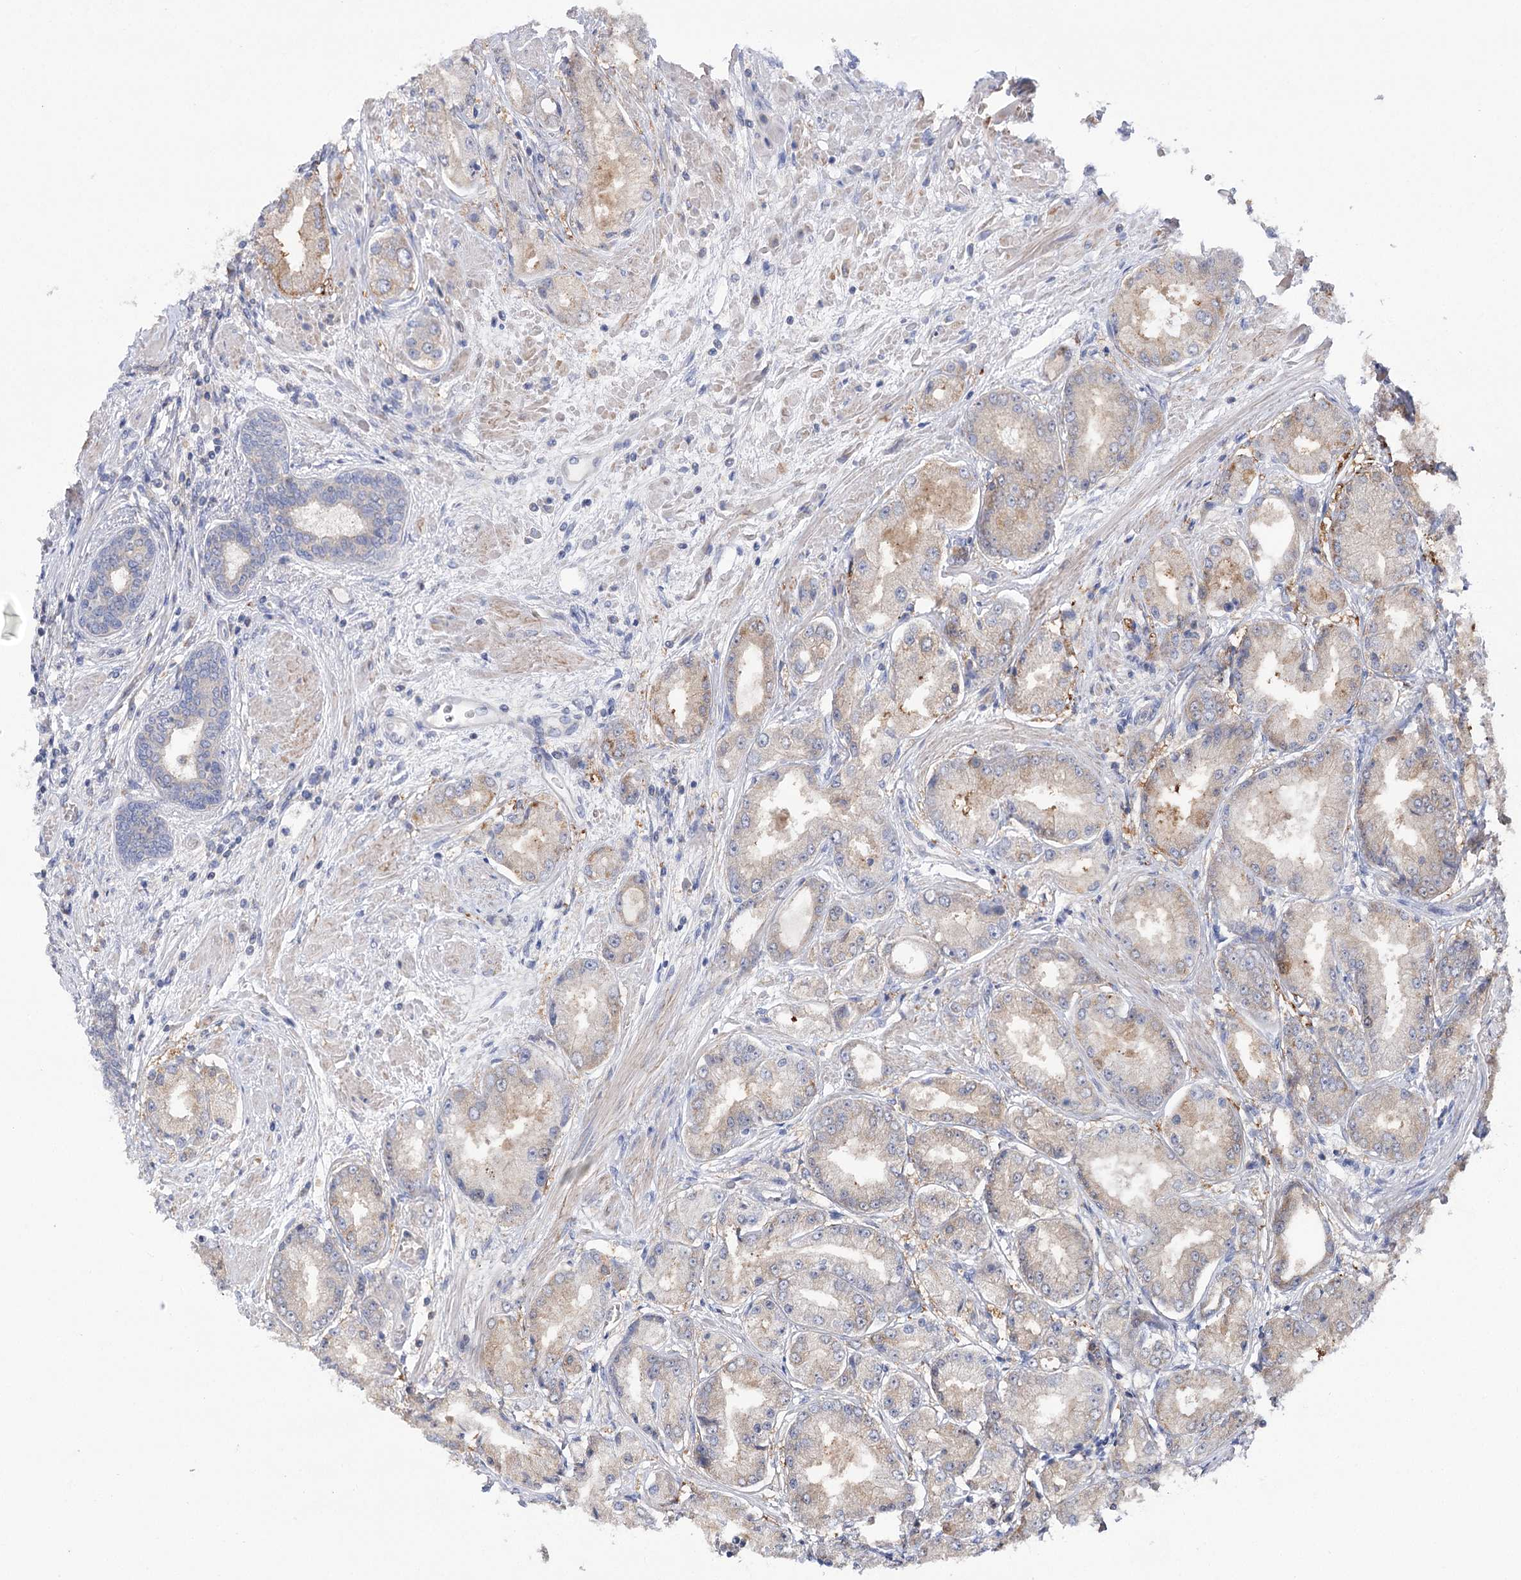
{"staining": {"intensity": "weak", "quantity": "<25%", "location": "cytoplasmic/membranous"}, "tissue": "prostate cancer", "cell_type": "Tumor cells", "image_type": "cancer", "snomed": [{"axis": "morphology", "description": "Adenocarcinoma, High grade"}, {"axis": "topography", "description": "Prostate"}], "caption": "Human prostate cancer (high-grade adenocarcinoma) stained for a protein using IHC reveals no expression in tumor cells.", "gene": "VPS37B", "patient": {"sex": "male", "age": 59}}